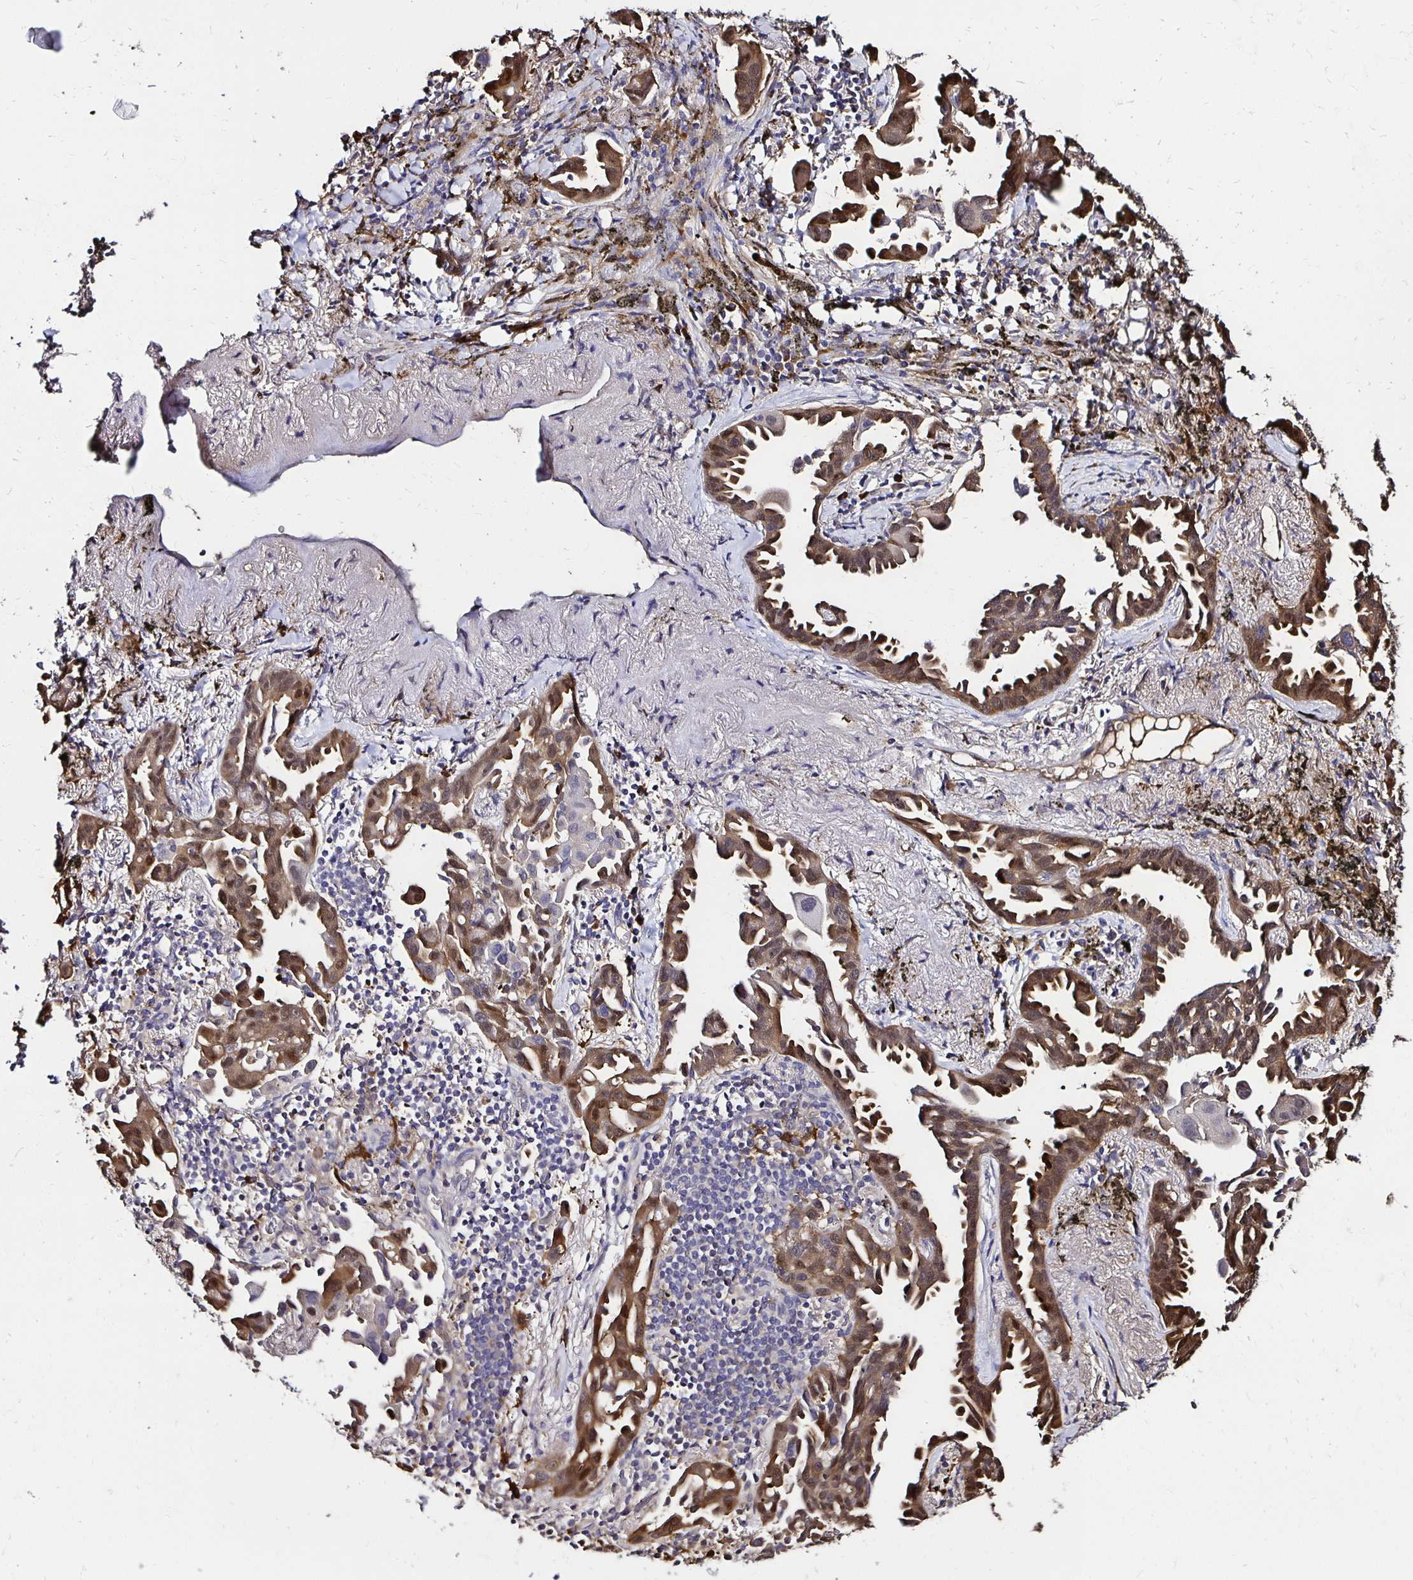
{"staining": {"intensity": "moderate", "quantity": ">75%", "location": "cytoplasmic/membranous,nuclear"}, "tissue": "lung cancer", "cell_type": "Tumor cells", "image_type": "cancer", "snomed": [{"axis": "morphology", "description": "Adenocarcinoma, NOS"}, {"axis": "topography", "description": "Lung"}], "caption": "The image shows a brown stain indicating the presence of a protein in the cytoplasmic/membranous and nuclear of tumor cells in lung cancer (adenocarcinoma).", "gene": "TXN", "patient": {"sex": "male", "age": 68}}